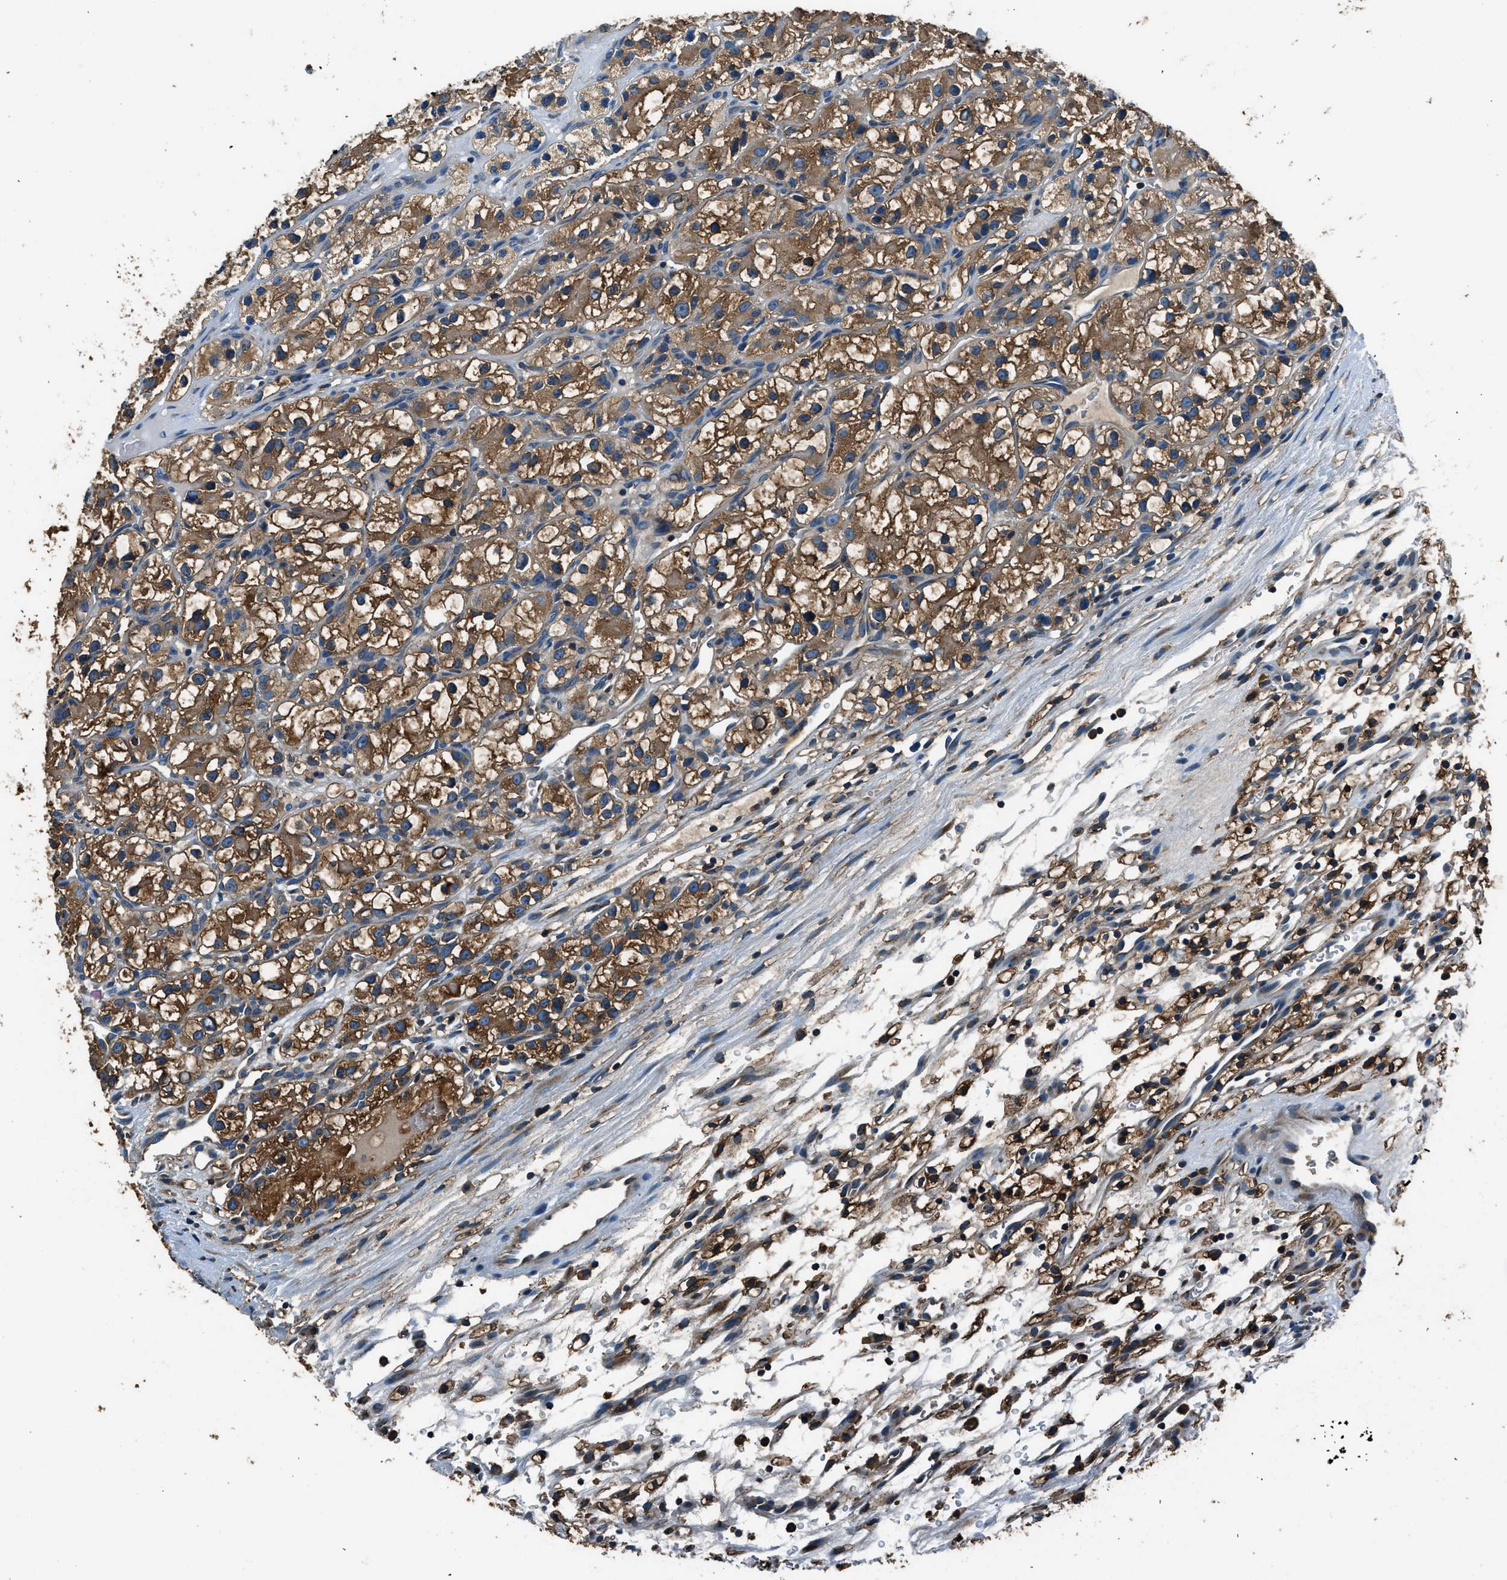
{"staining": {"intensity": "moderate", "quantity": ">75%", "location": "cytoplasmic/membranous"}, "tissue": "renal cancer", "cell_type": "Tumor cells", "image_type": "cancer", "snomed": [{"axis": "morphology", "description": "Adenocarcinoma, NOS"}, {"axis": "topography", "description": "Kidney"}], "caption": "A high-resolution photomicrograph shows immunohistochemistry staining of renal cancer, which demonstrates moderate cytoplasmic/membranous staining in approximately >75% of tumor cells. (IHC, brightfield microscopy, high magnification).", "gene": "ARFGAP2", "patient": {"sex": "female", "age": 57}}